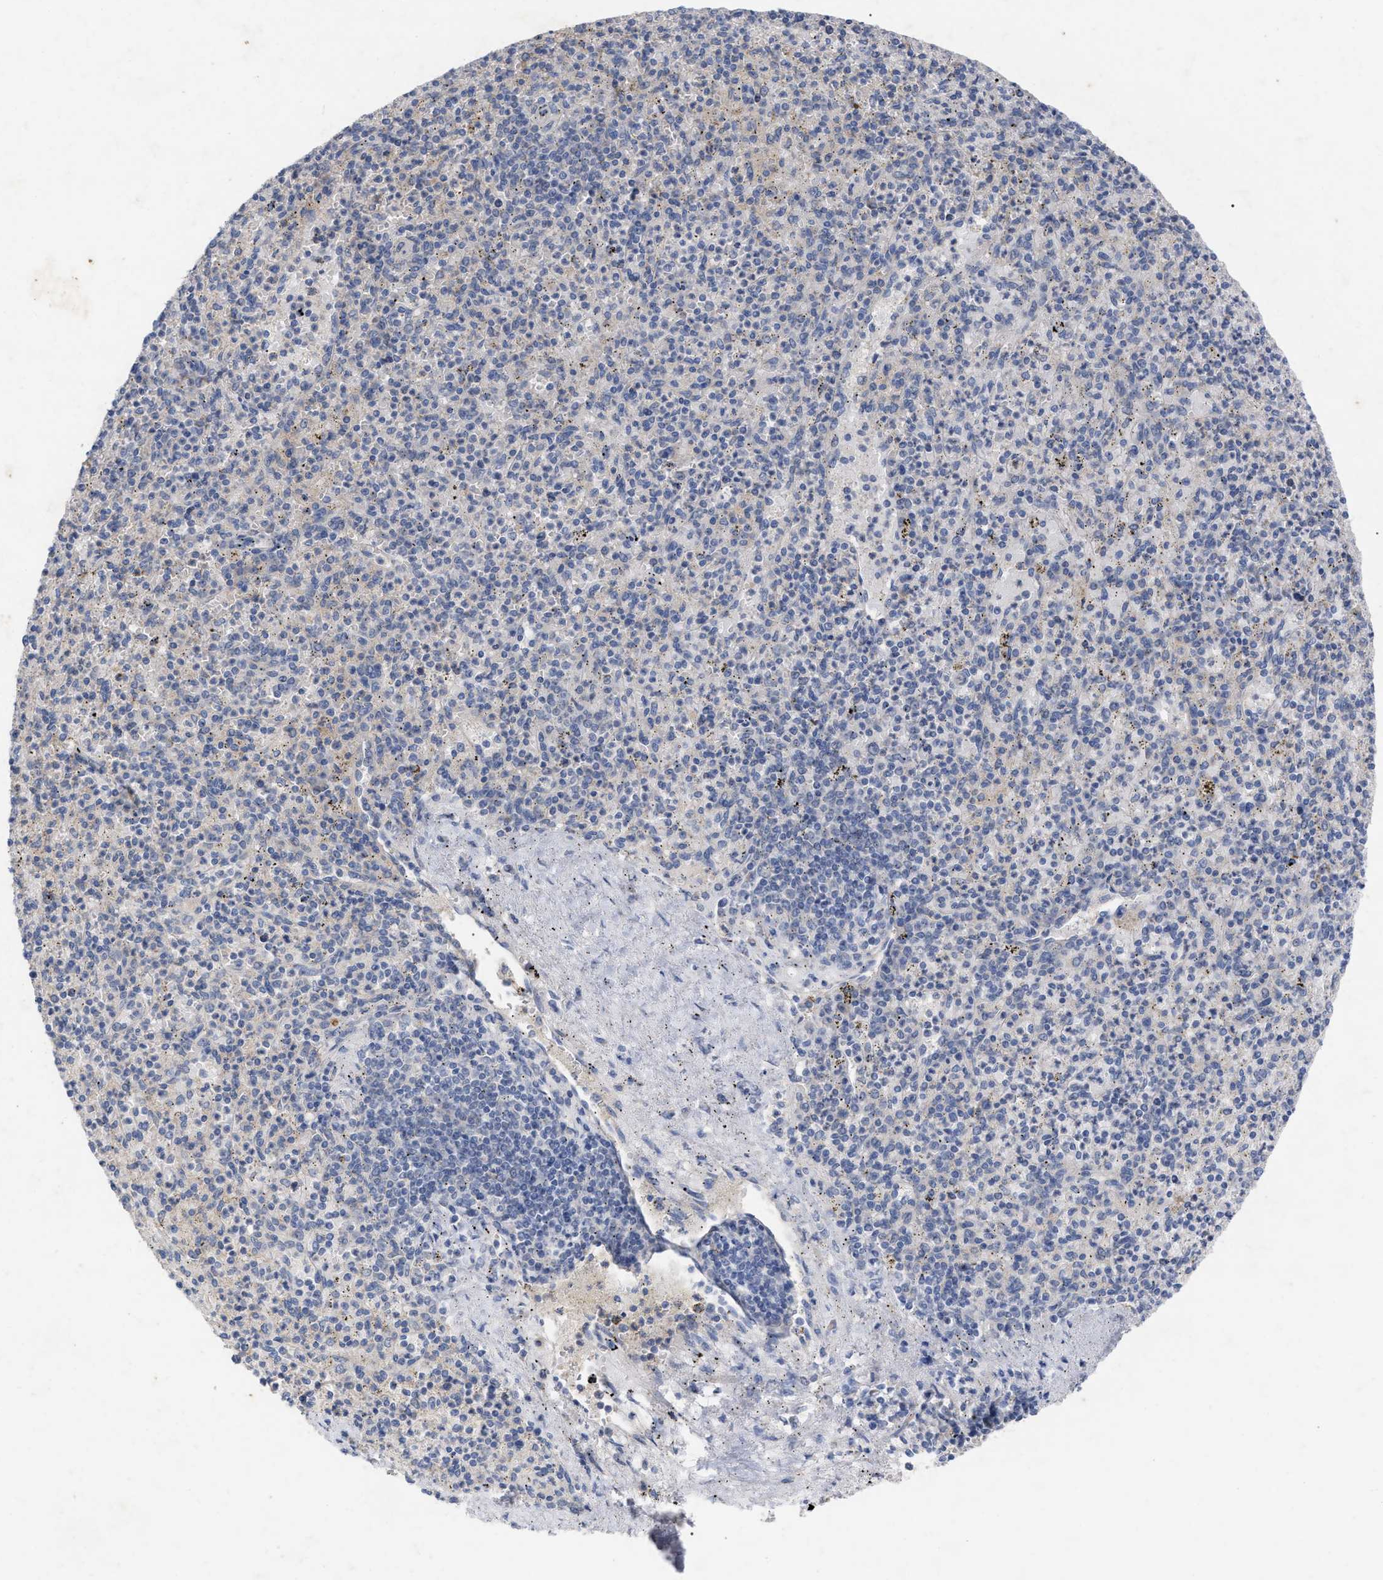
{"staining": {"intensity": "negative", "quantity": "none", "location": "none"}, "tissue": "spleen", "cell_type": "Cells in red pulp", "image_type": "normal", "snomed": [{"axis": "morphology", "description": "Normal tissue, NOS"}, {"axis": "topography", "description": "Spleen"}], "caption": "Immunohistochemistry (IHC) of benign human spleen exhibits no expression in cells in red pulp.", "gene": "VIP", "patient": {"sex": "male", "age": 72}}